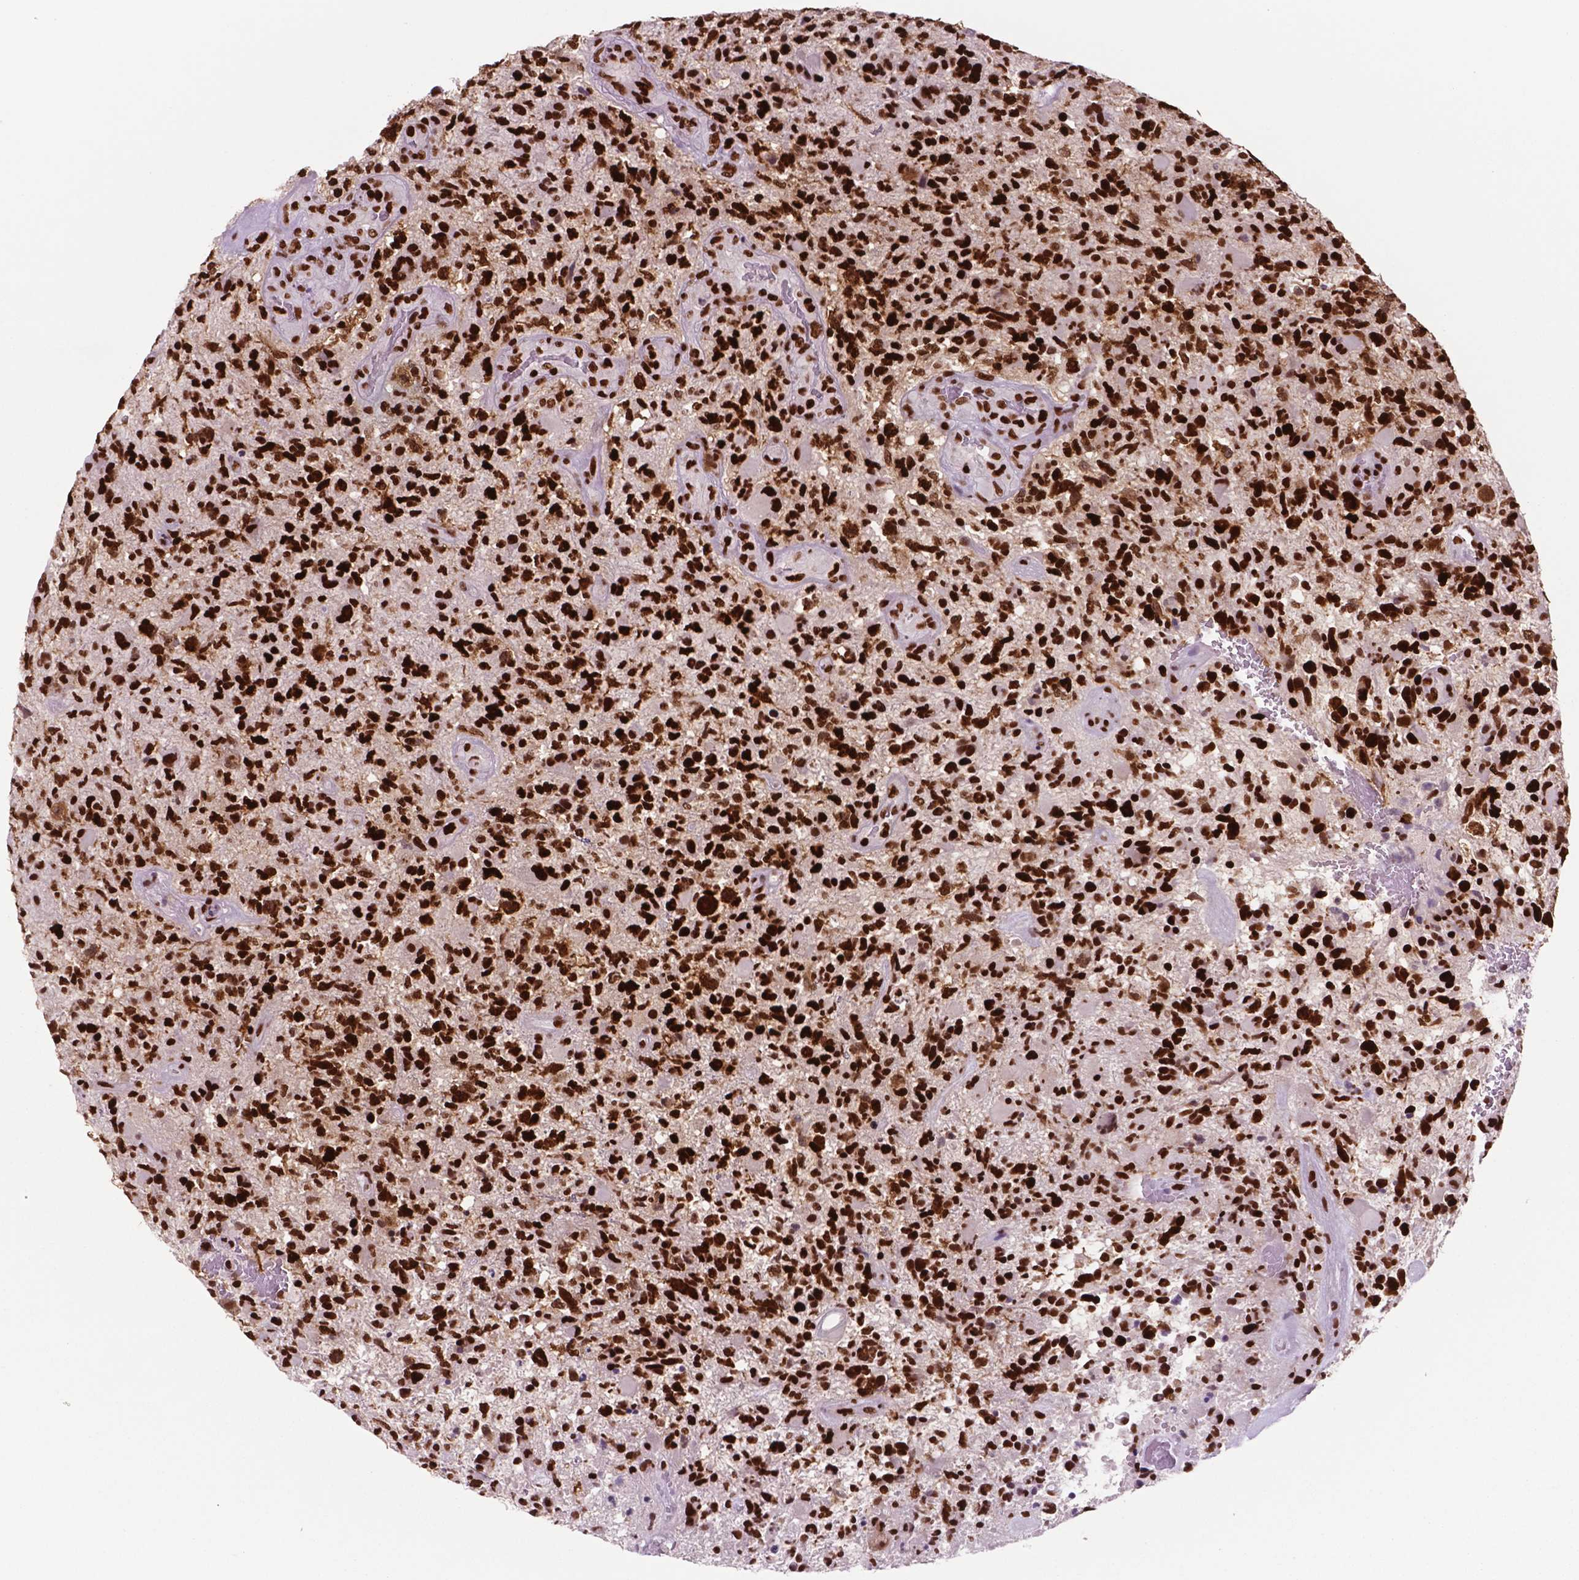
{"staining": {"intensity": "strong", "quantity": ">75%", "location": "nuclear"}, "tissue": "glioma", "cell_type": "Tumor cells", "image_type": "cancer", "snomed": [{"axis": "morphology", "description": "Glioma, malignant, High grade"}, {"axis": "topography", "description": "Brain"}], "caption": "This histopathology image demonstrates malignant high-grade glioma stained with immunohistochemistry to label a protein in brown. The nuclear of tumor cells show strong positivity for the protein. Nuclei are counter-stained blue.", "gene": "MSH6", "patient": {"sex": "female", "age": 71}}